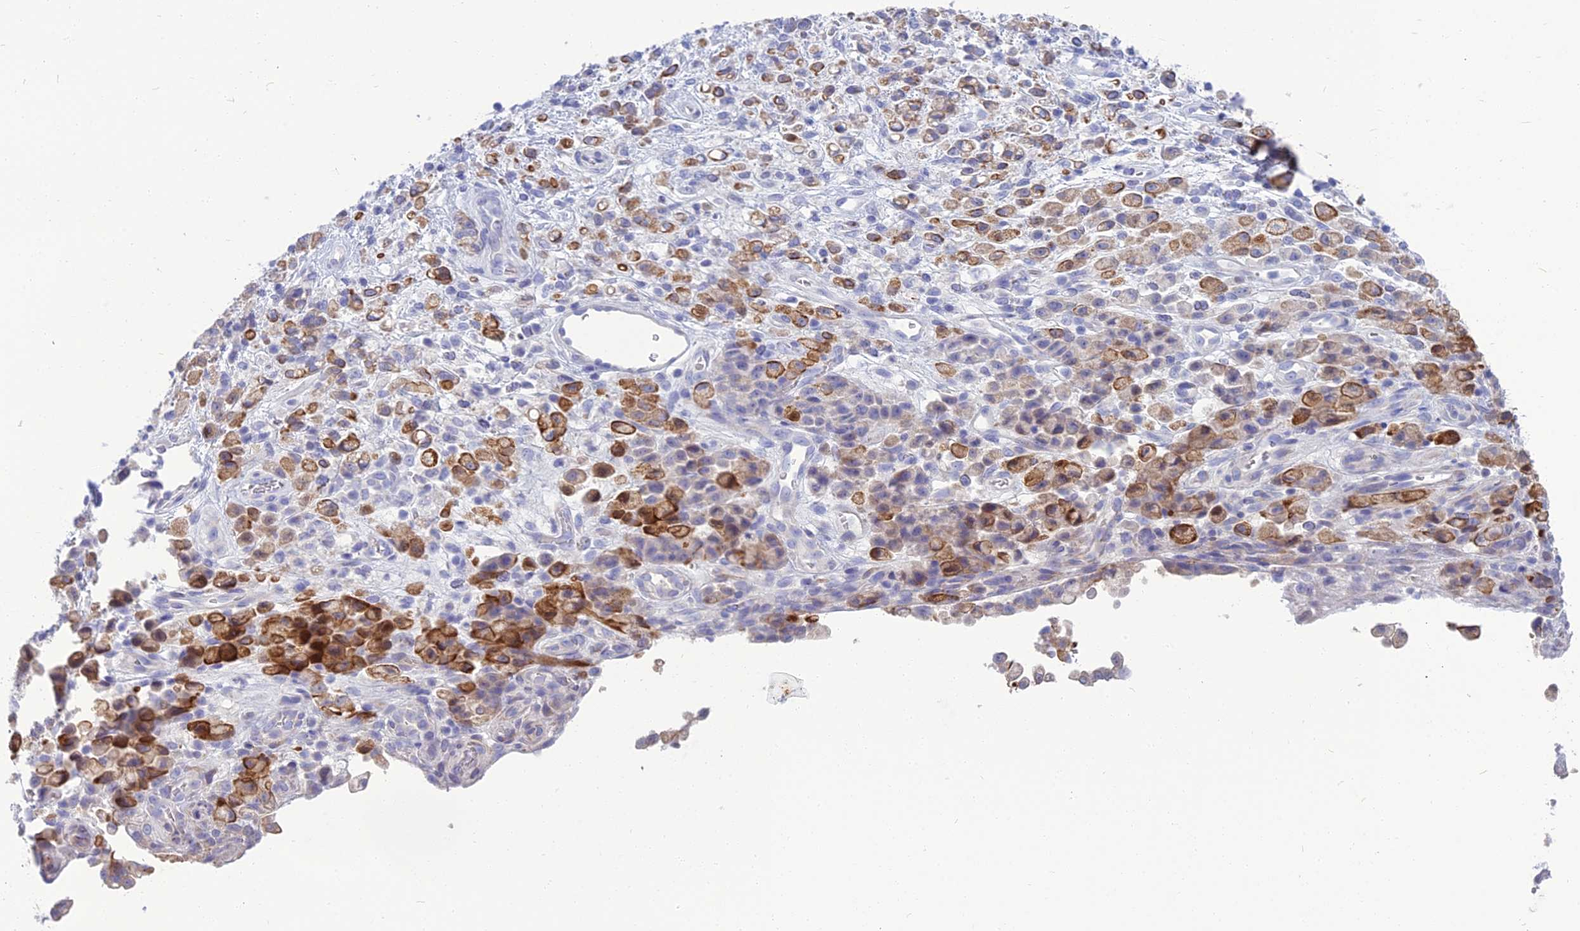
{"staining": {"intensity": "moderate", "quantity": ">75%", "location": "cytoplasmic/membranous"}, "tissue": "stomach cancer", "cell_type": "Tumor cells", "image_type": "cancer", "snomed": [{"axis": "morphology", "description": "Adenocarcinoma, NOS"}, {"axis": "topography", "description": "Stomach"}], "caption": "An immunohistochemistry (IHC) photomicrograph of neoplastic tissue is shown. Protein staining in brown highlights moderate cytoplasmic/membranous positivity in stomach cancer (adenocarcinoma) within tumor cells. (DAB (3,3'-diaminobenzidine) IHC, brown staining for protein, blue staining for nuclei).", "gene": "SPTLC3", "patient": {"sex": "female", "age": 60}}